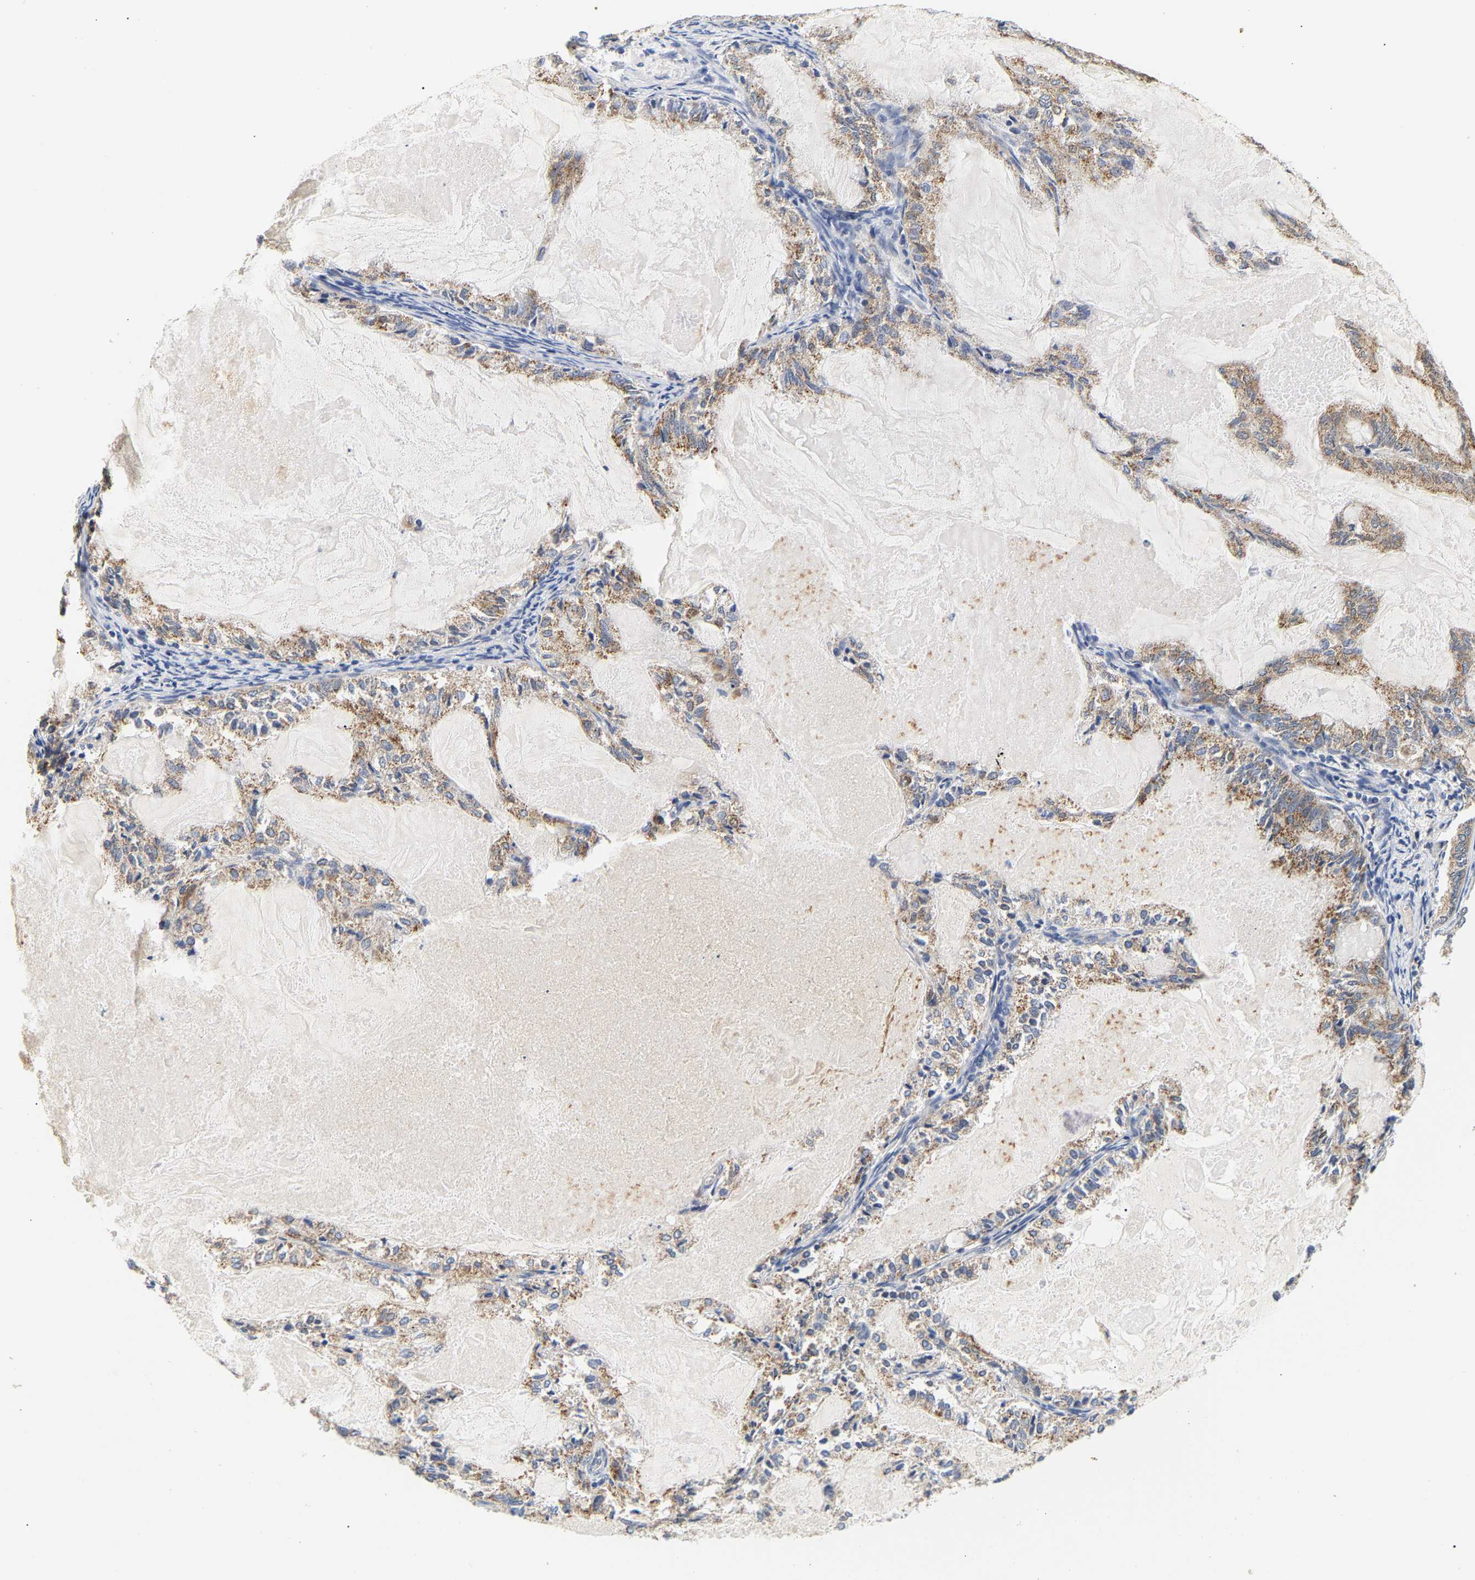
{"staining": {"intensity": "moderate", "quantity": ">75%", "location": "cytoplasmic/membranous"}, "tissue": "endometrial cancer", "cell_type": "Tumor cells", "image_type": "cancer", "snomed": [{"axis": "morphology", "description": "Adenocarcinoma, NOS"}, {"axis": "topography", "description": "Endometrium"}], "caption": "Tumor cells display medium levels of moderate cytoplasmic/membranous positivity in approximately >75% of cells in human endometrial cancer.", "gene": "PPID", "patient": {"sex": "female", "age": 86}}